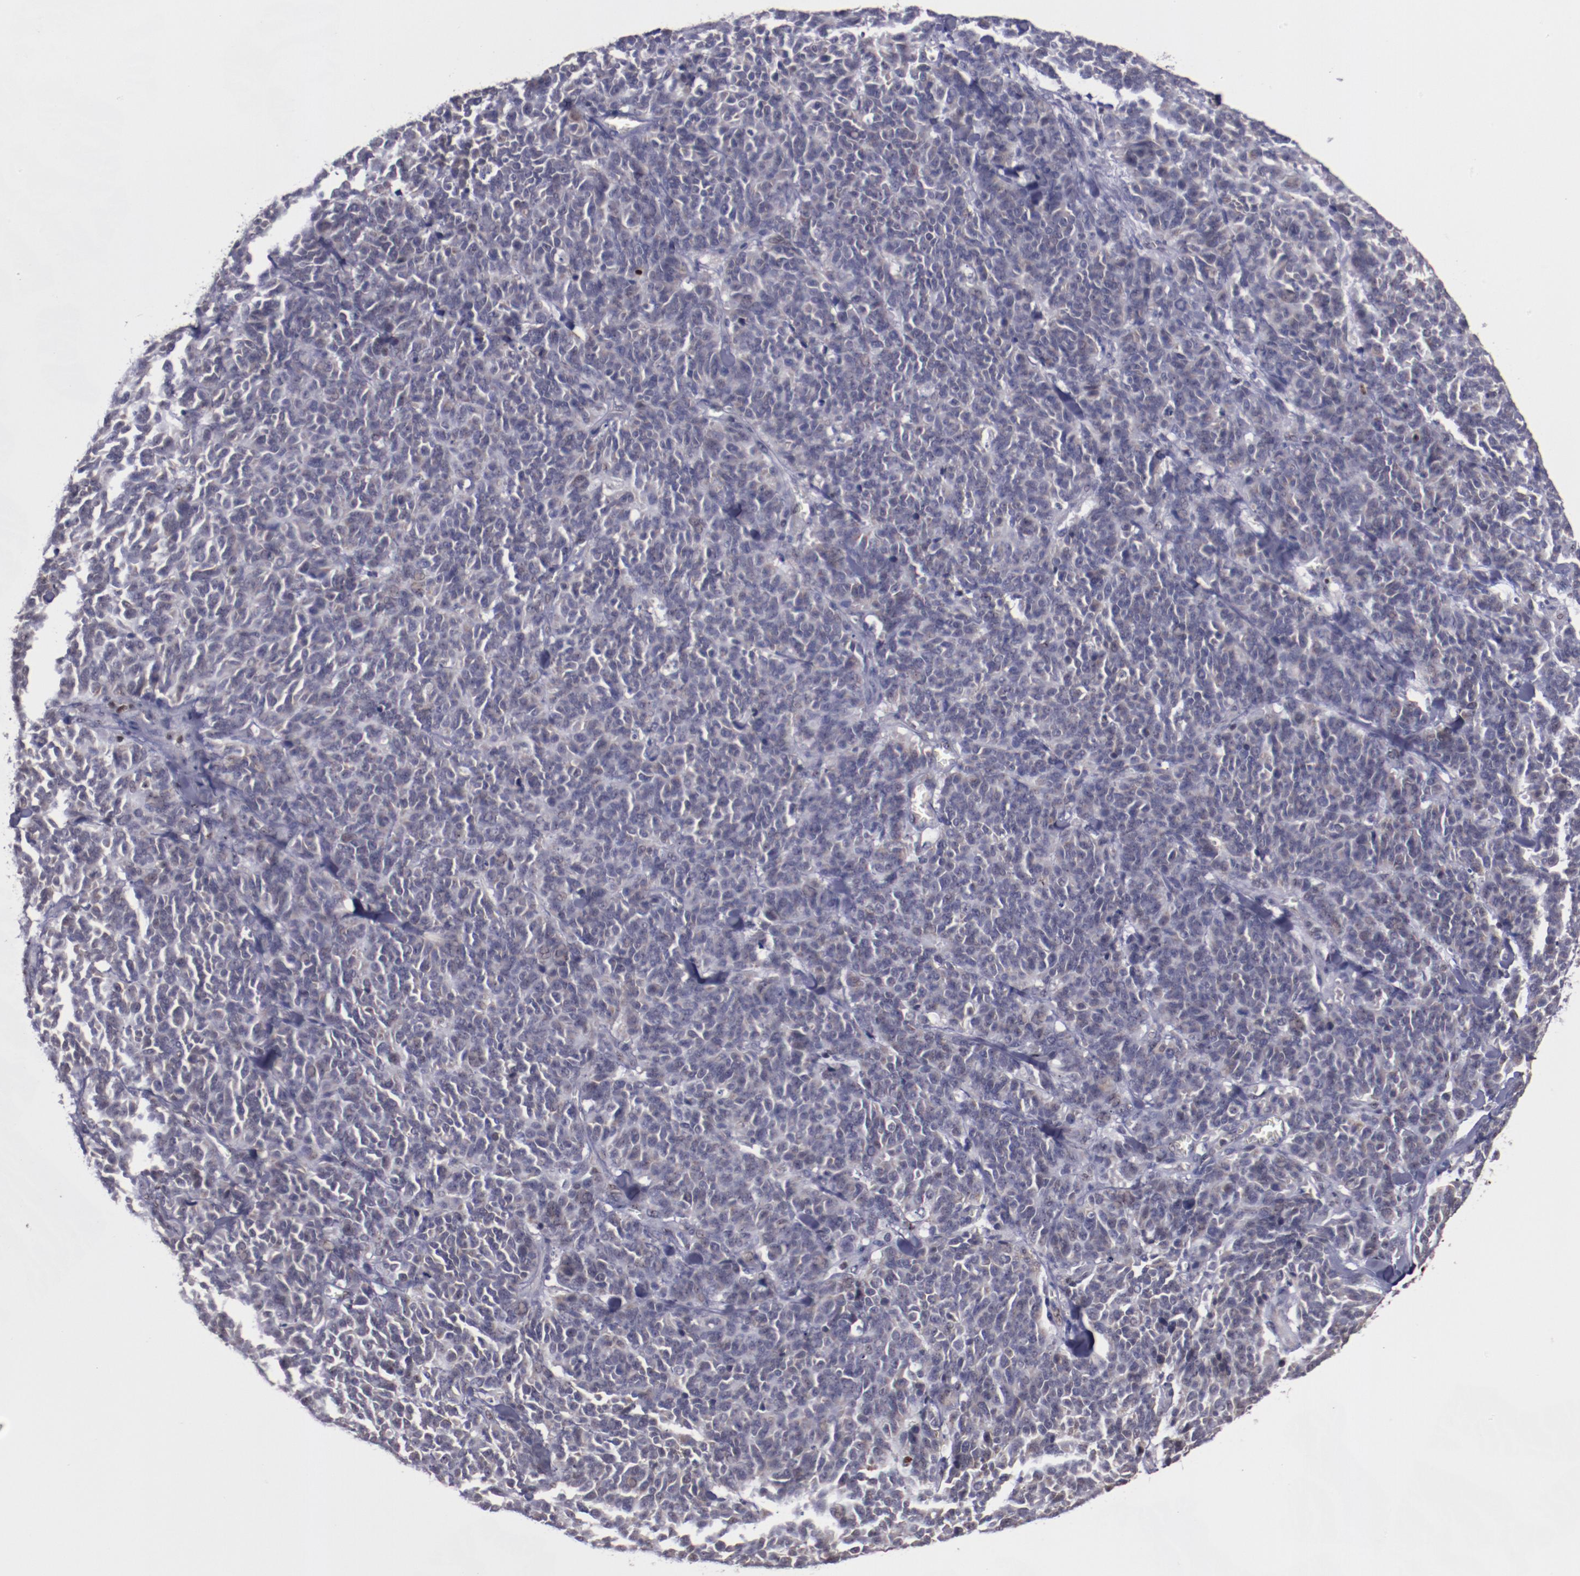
{"staining": {"intensity": "weak", "quantity": "25%-75%", "location": "cytoplasmic/membranous"}, "tissue": "lung cancer", "cell_type": "Tumor cells", "image_type": "cancer", "snomed": [{"axis": "morphology", "description": "Neoplasm, malignant, NOS"}, {"axis": "topography", "description": "Lung"}], "caption": "Lung cancer (malignant neoplasm) stained with a brown dye displays weak cytoplasmic/membranous positive positivity in about 25%-75% of tumor cells.", "gene": "DDX24", "patient": {"sex": "female", "age": 58}}